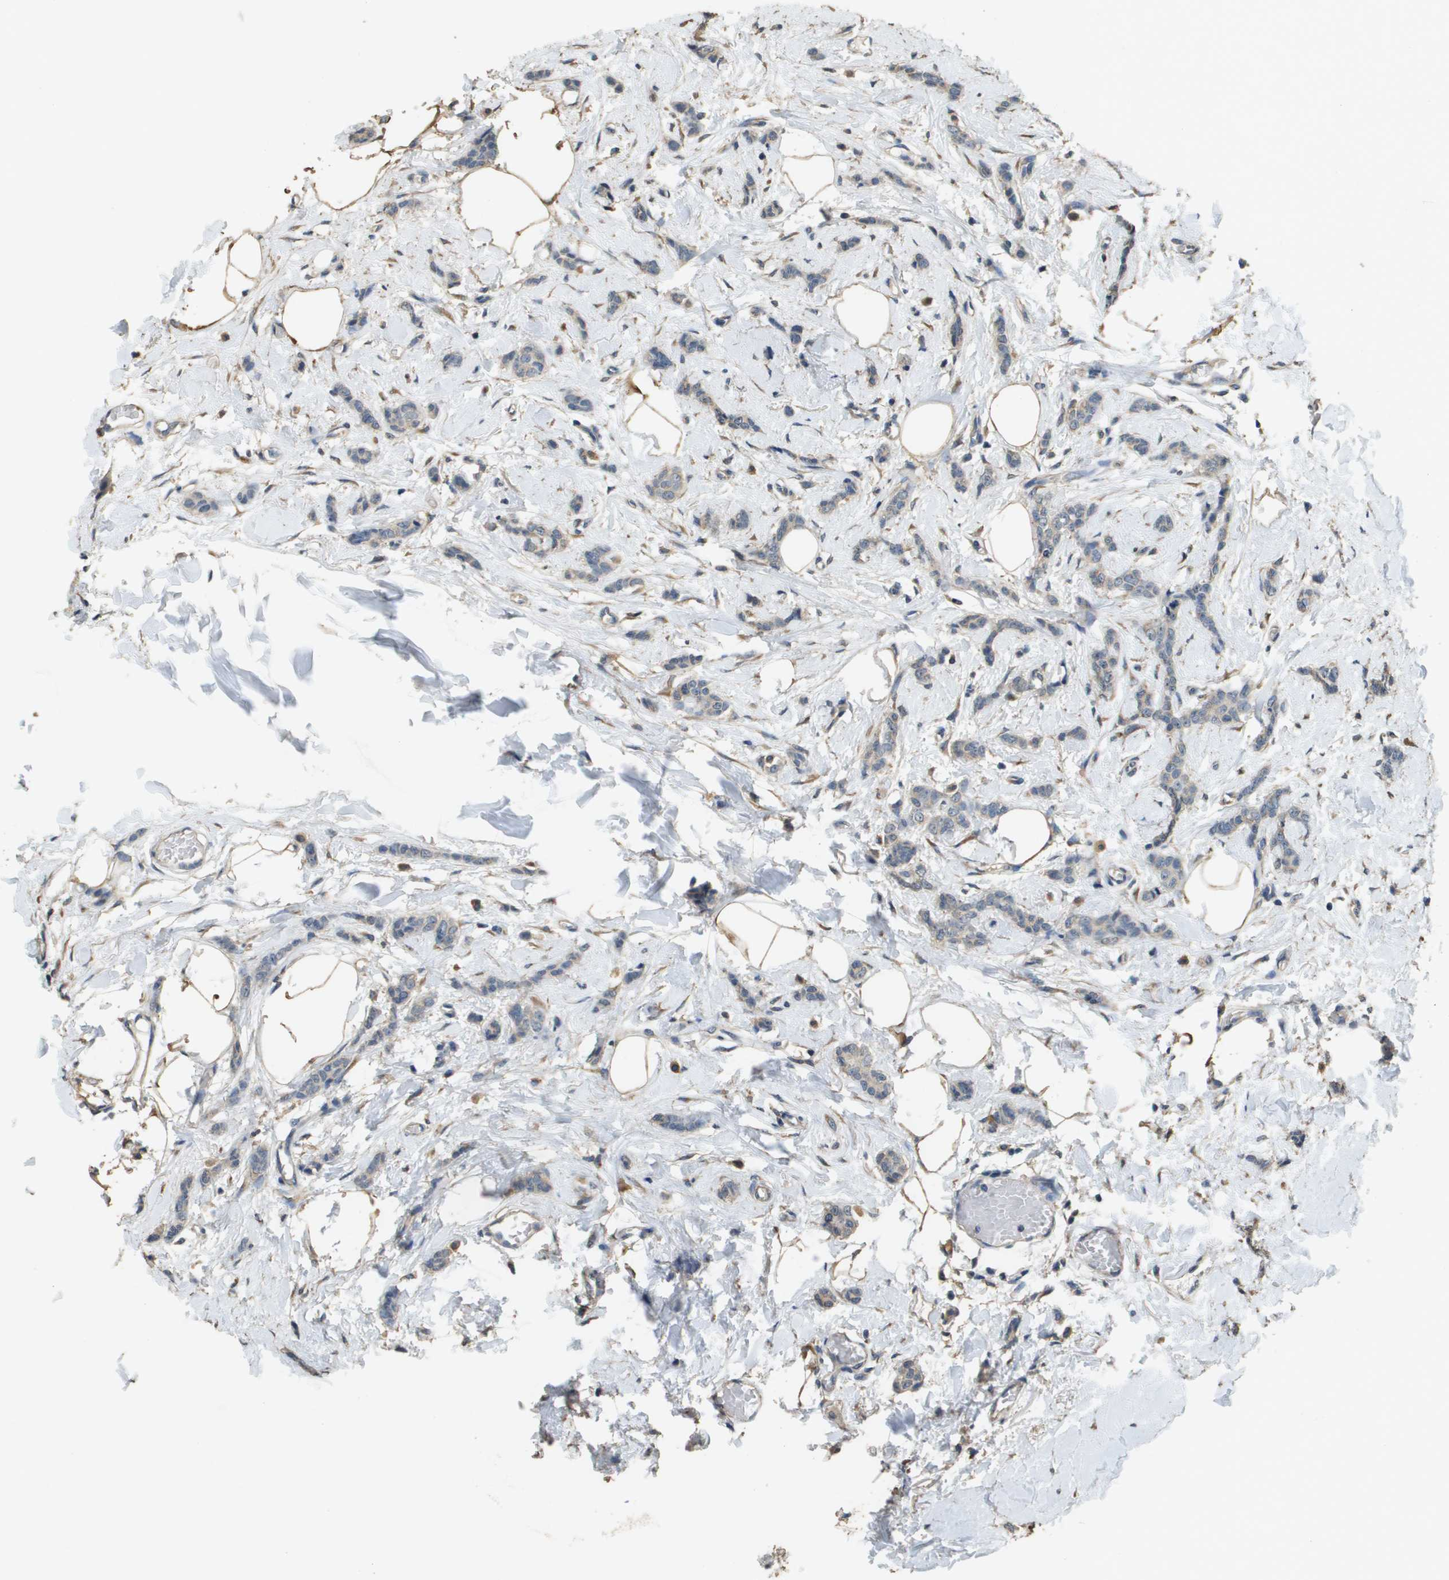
{"staining": {"intensity": "negative", "quantity": "none", "location": "none"}, "tissue": "breast cancer", "cell_type": "Tumor cells", "image_type": "cancer", "snomed": [{"axis": "morphology", "description": "Lobular carcinoma"}, {"axis": "topography", "description": "Skin"}, {"axis": "topography", "description": "Breast"}], "caption": "An immunohistochemistry (IHC) image of breast lobular carcinoma is shown. There is no staining in tumor cells of breast lobular carcinoma.", "gene": "RAB6B", "patient": {"sex": "female", "age": 46}}